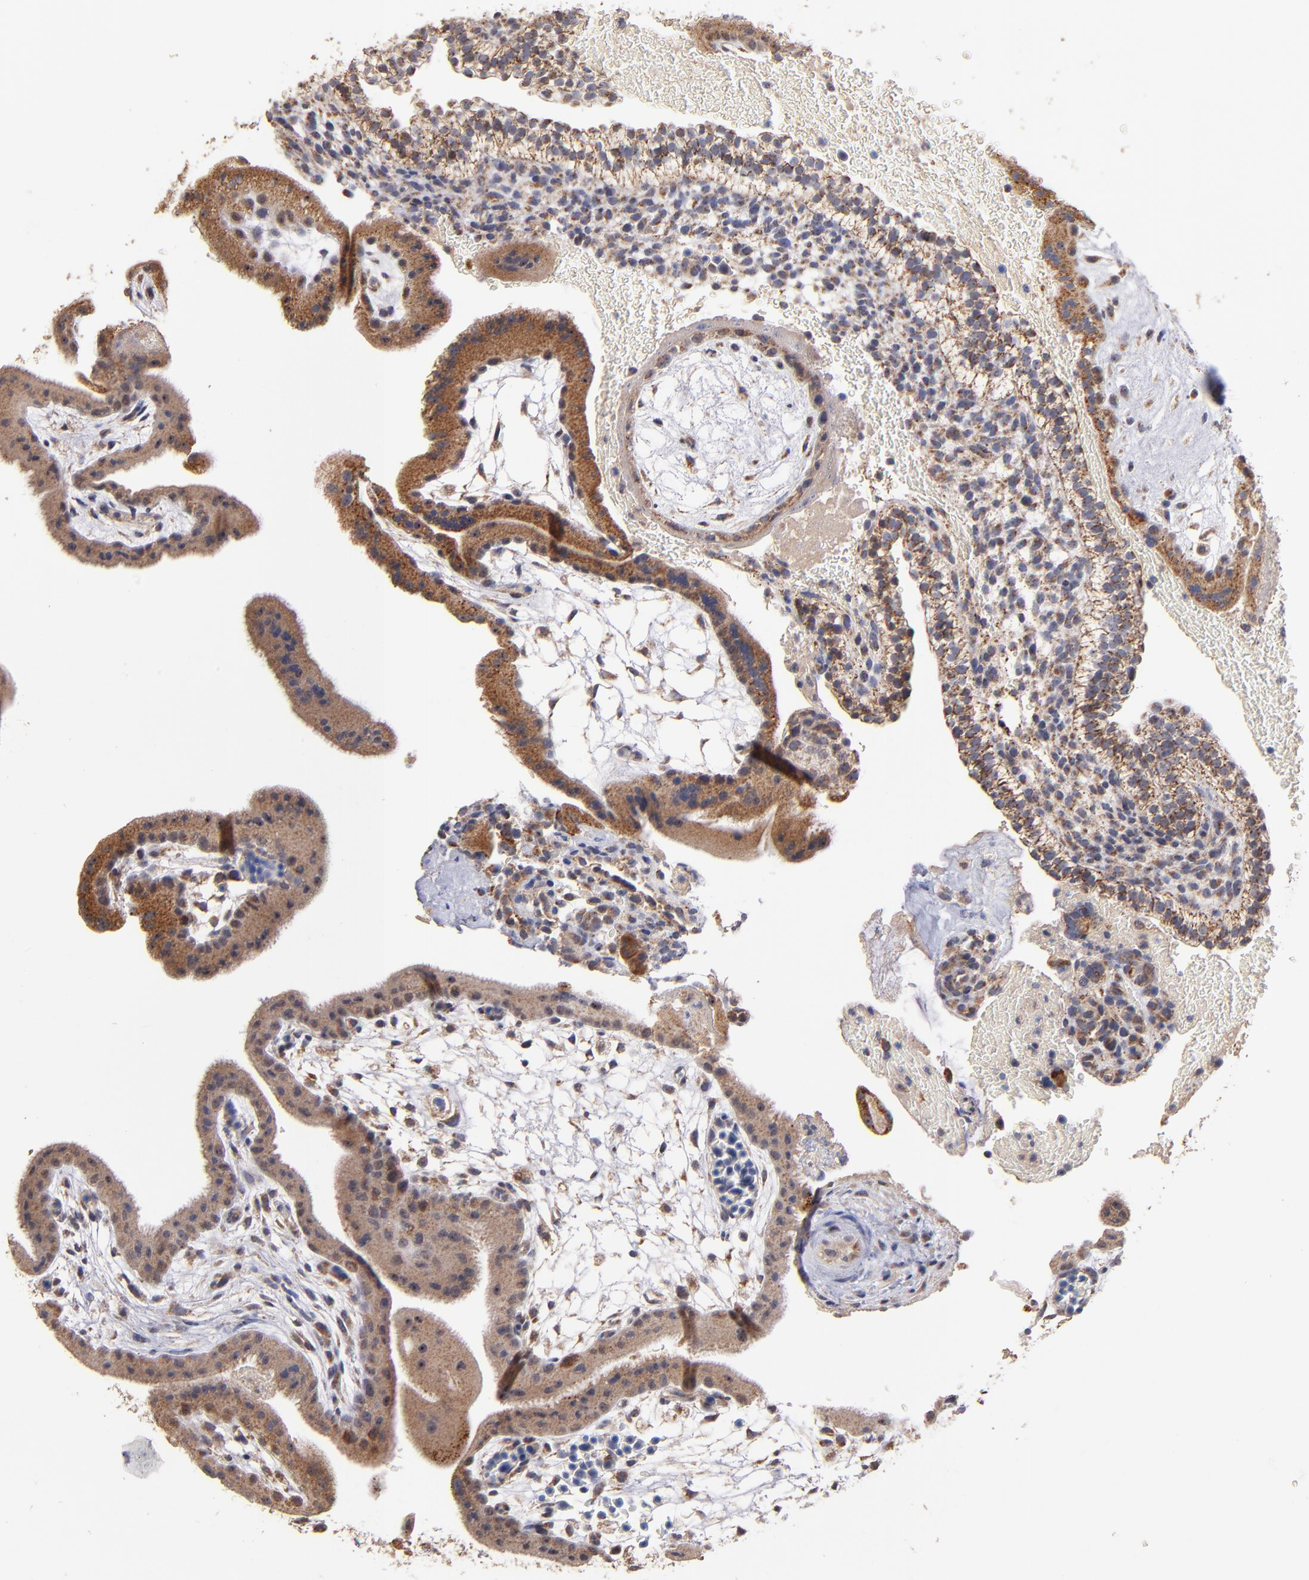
{"staining": {"intensity": "moderate", "quantity": ">75%", "location": "cytoplasmic/membranous"}, "tissue": "placenta", "cell_type": "Trophoblastic cells", "image_type": "normal", "snomed": [{"axis": "morphology", "description": "Normal tissue, NOS"}, {"axis": "topography", "description": "Placenta"}], "caption": "An immunohistochemistry (IHC) photomicrograph of normal tissue is shown. Protein staining in brown labels moderate cytoplasmic/membranous positivity in placenta within trophoblastic cells.", "gene": "DIABLO", "patient": {"sex": "female", "age": 19}}